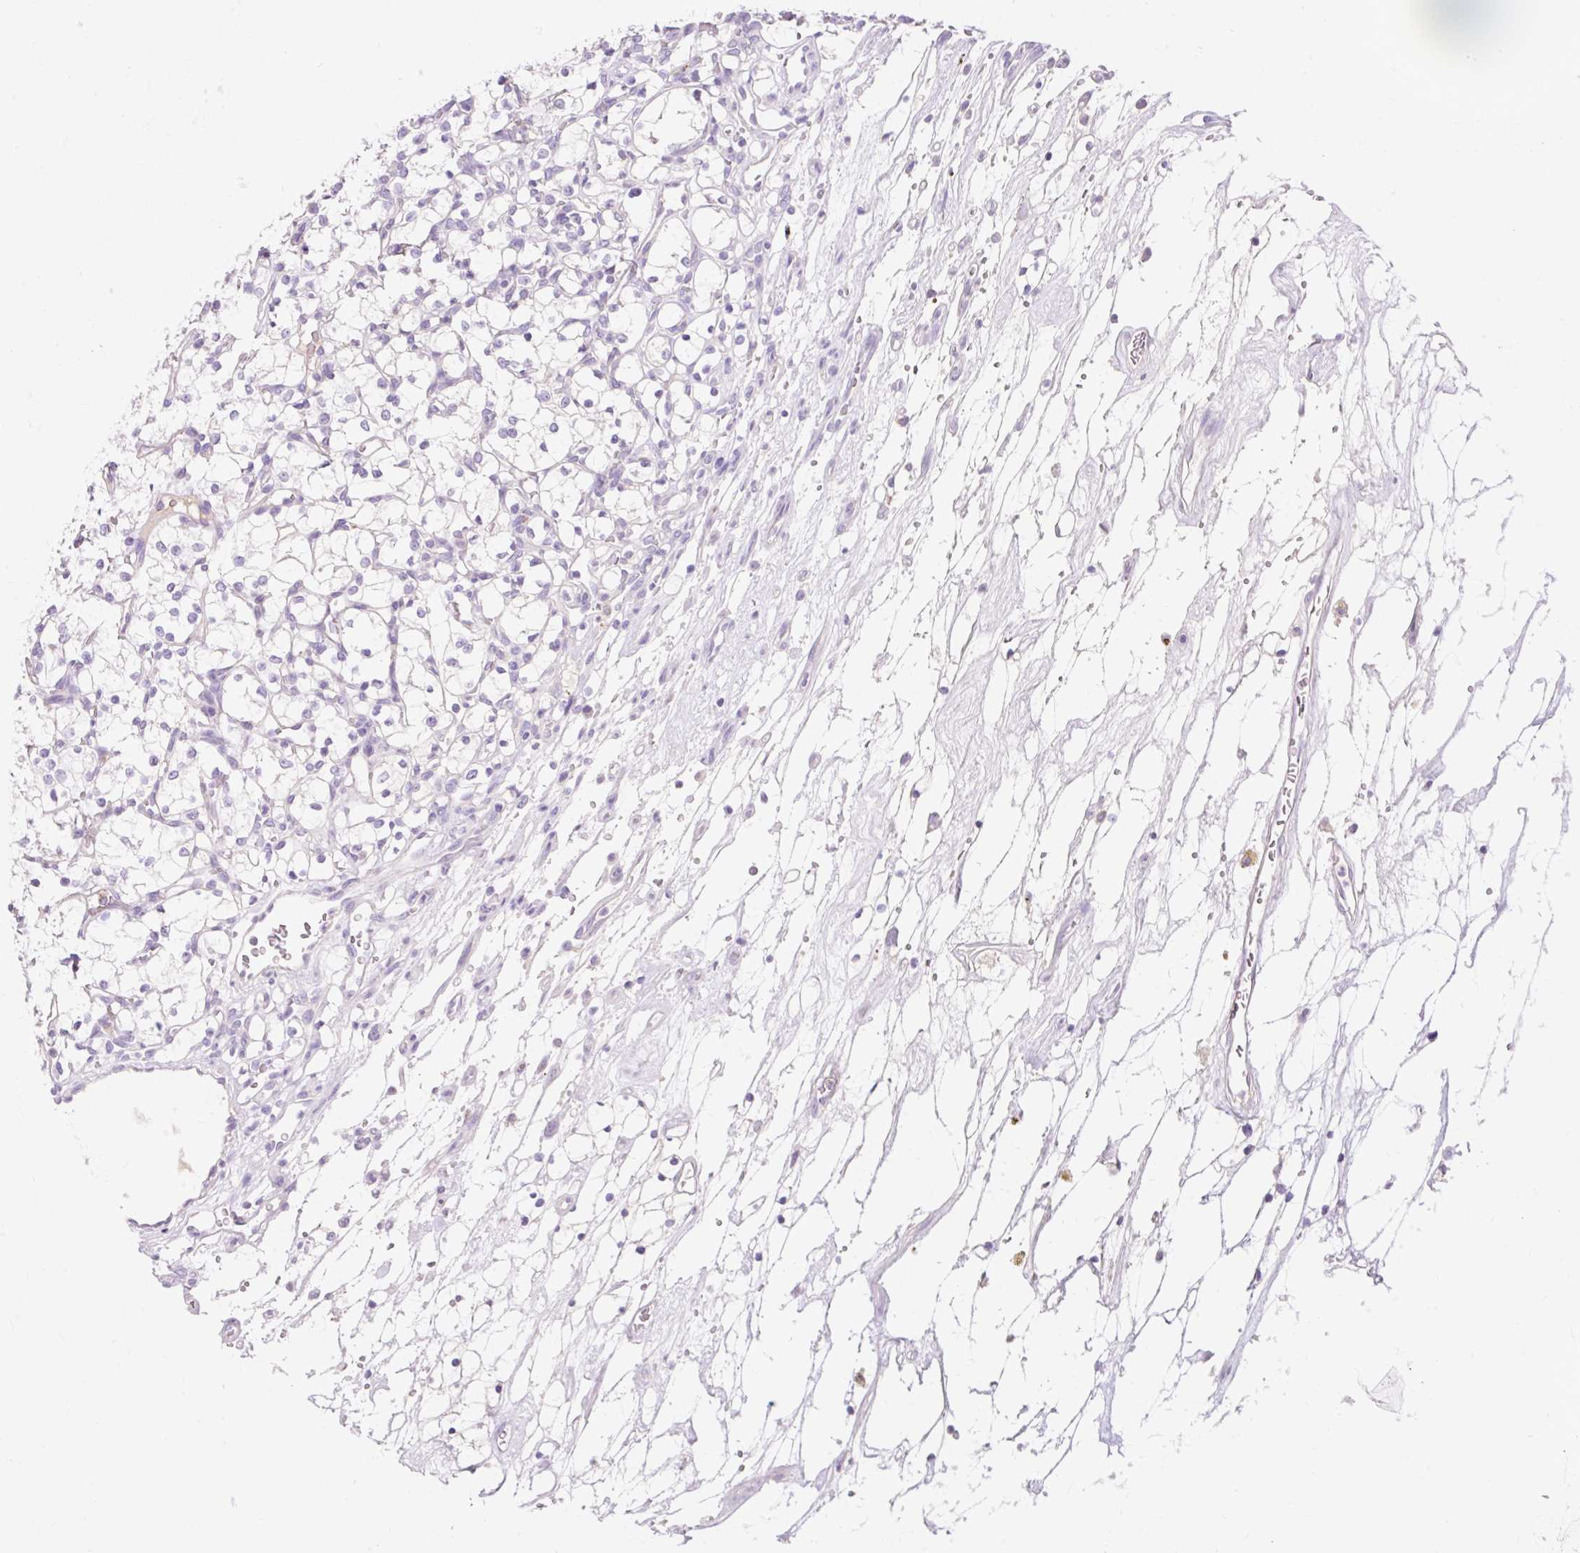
{"staining": {"intensity": "negative", "quantity": "none", "location": "none"}, "tissue": "renal cancer", "cell_type": "Tumor cells", "image_type": "cancer", "snomed": [{"axis": "morphology", "description": "Adenocarcinoma, NOS"}, {"axis": "topography", "description": "Kidney"}], "caption": "IHC image of human renal adenocarcinoma stained for a protein (brown), which demonstrates no positivity in tumor cells.", "gene": "TMEM150C", "patient": {"sex": "female", "age": 69}}